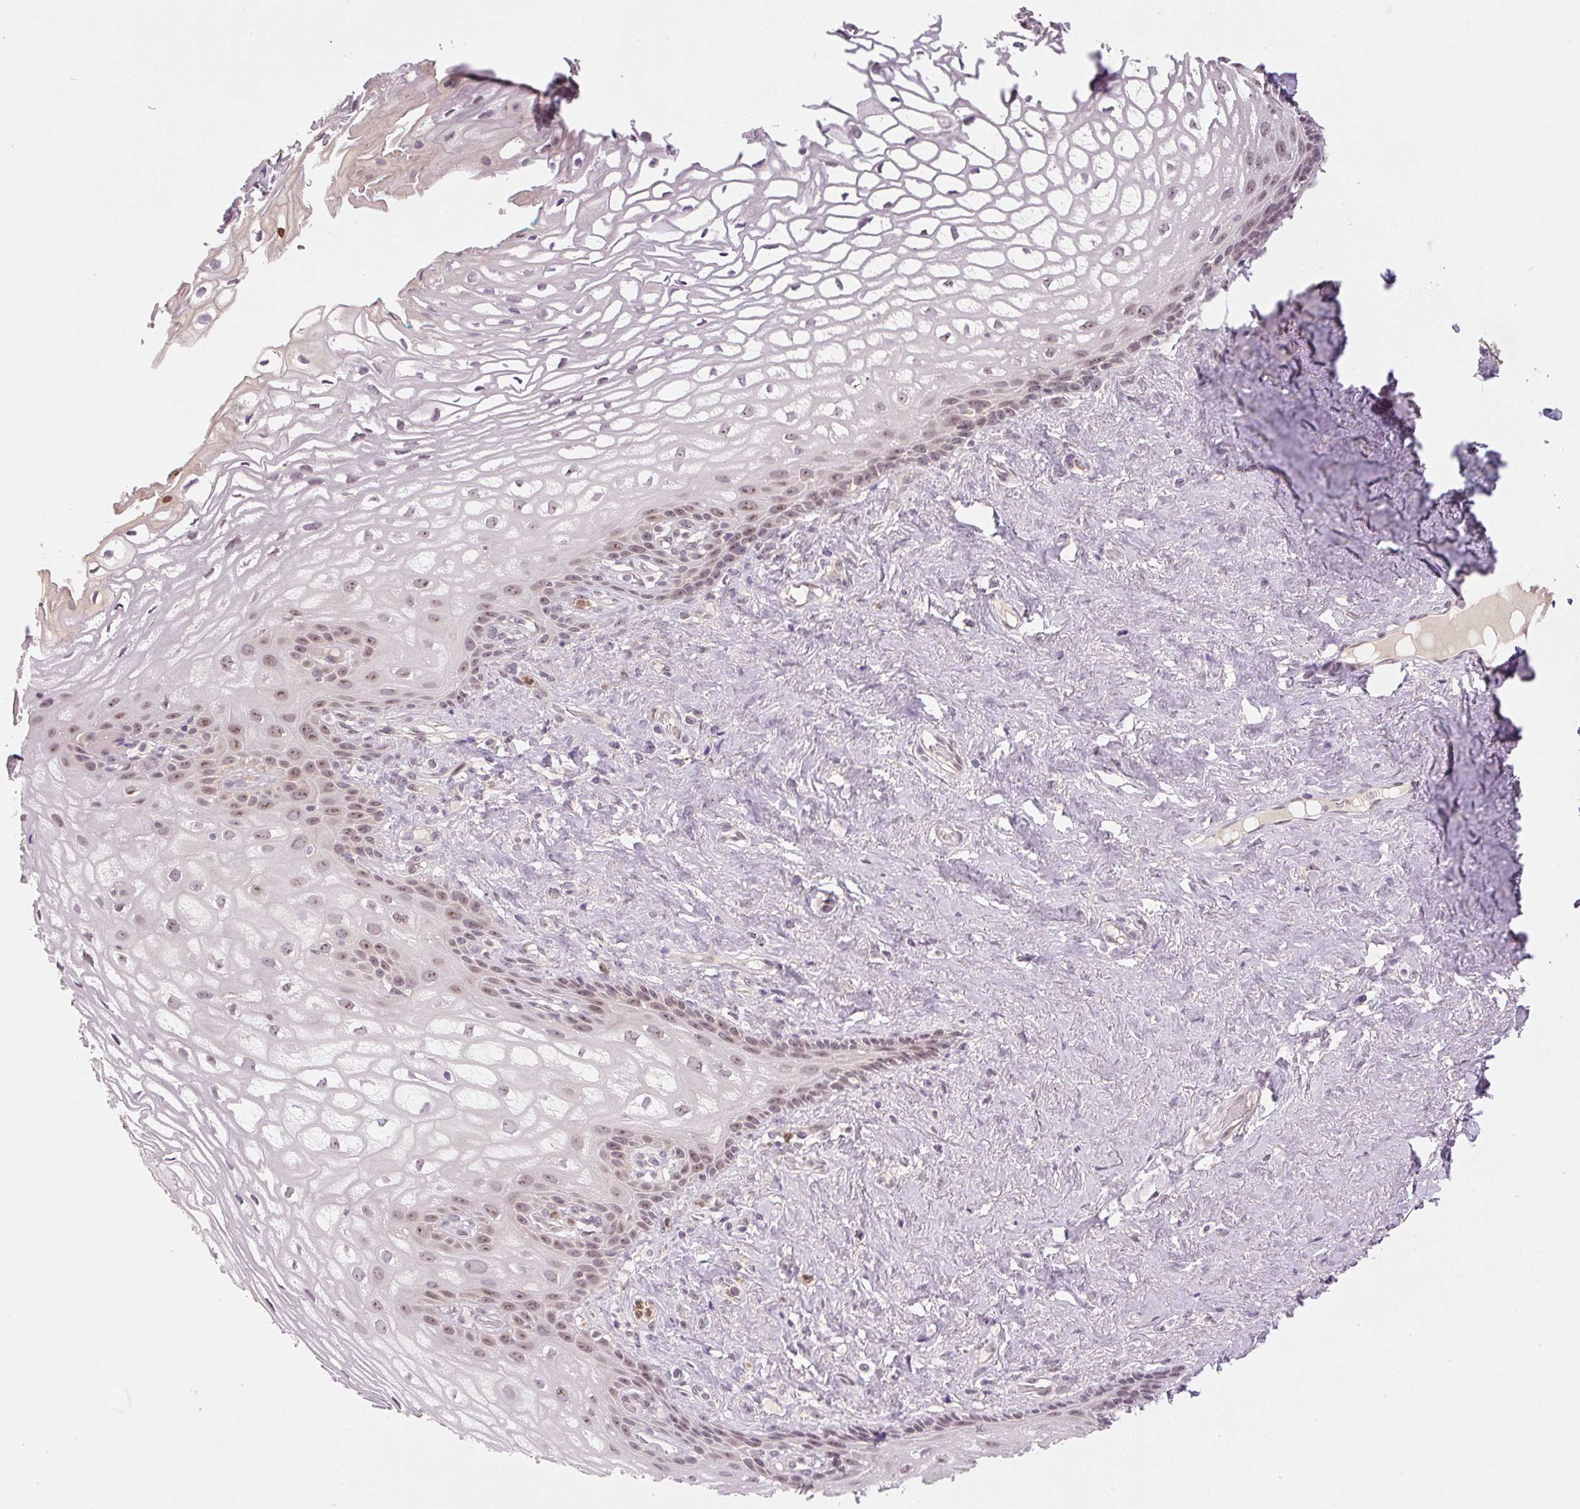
{"staining": {"intensity": "moderate", "quantity": "25%-75%", "location": "nuclear"}, "tissue": "vagina", "cell_type": "Squamous epithelial cells", "image_type": "normal", "snomed": [{"axis": "morphology", "description": "Normal tissue, NOS"}, {"axis": "morphology", "description": "Adenocarcinoma, NOS"}, {"axis": "topography", "description": "Rectum"}, {"axis": "topography", "description": "Vagina"}, {"axis": "topography", "description": "Peripheral nerve tissue"}], "caption": "Normal vagina displays moderate nuclear expression in about 25%-75% of squamous epithelial cells, visualized by immunohistochemistry.", "gene": "SGF29", "patient": {"sex": "female", "age": 71}}